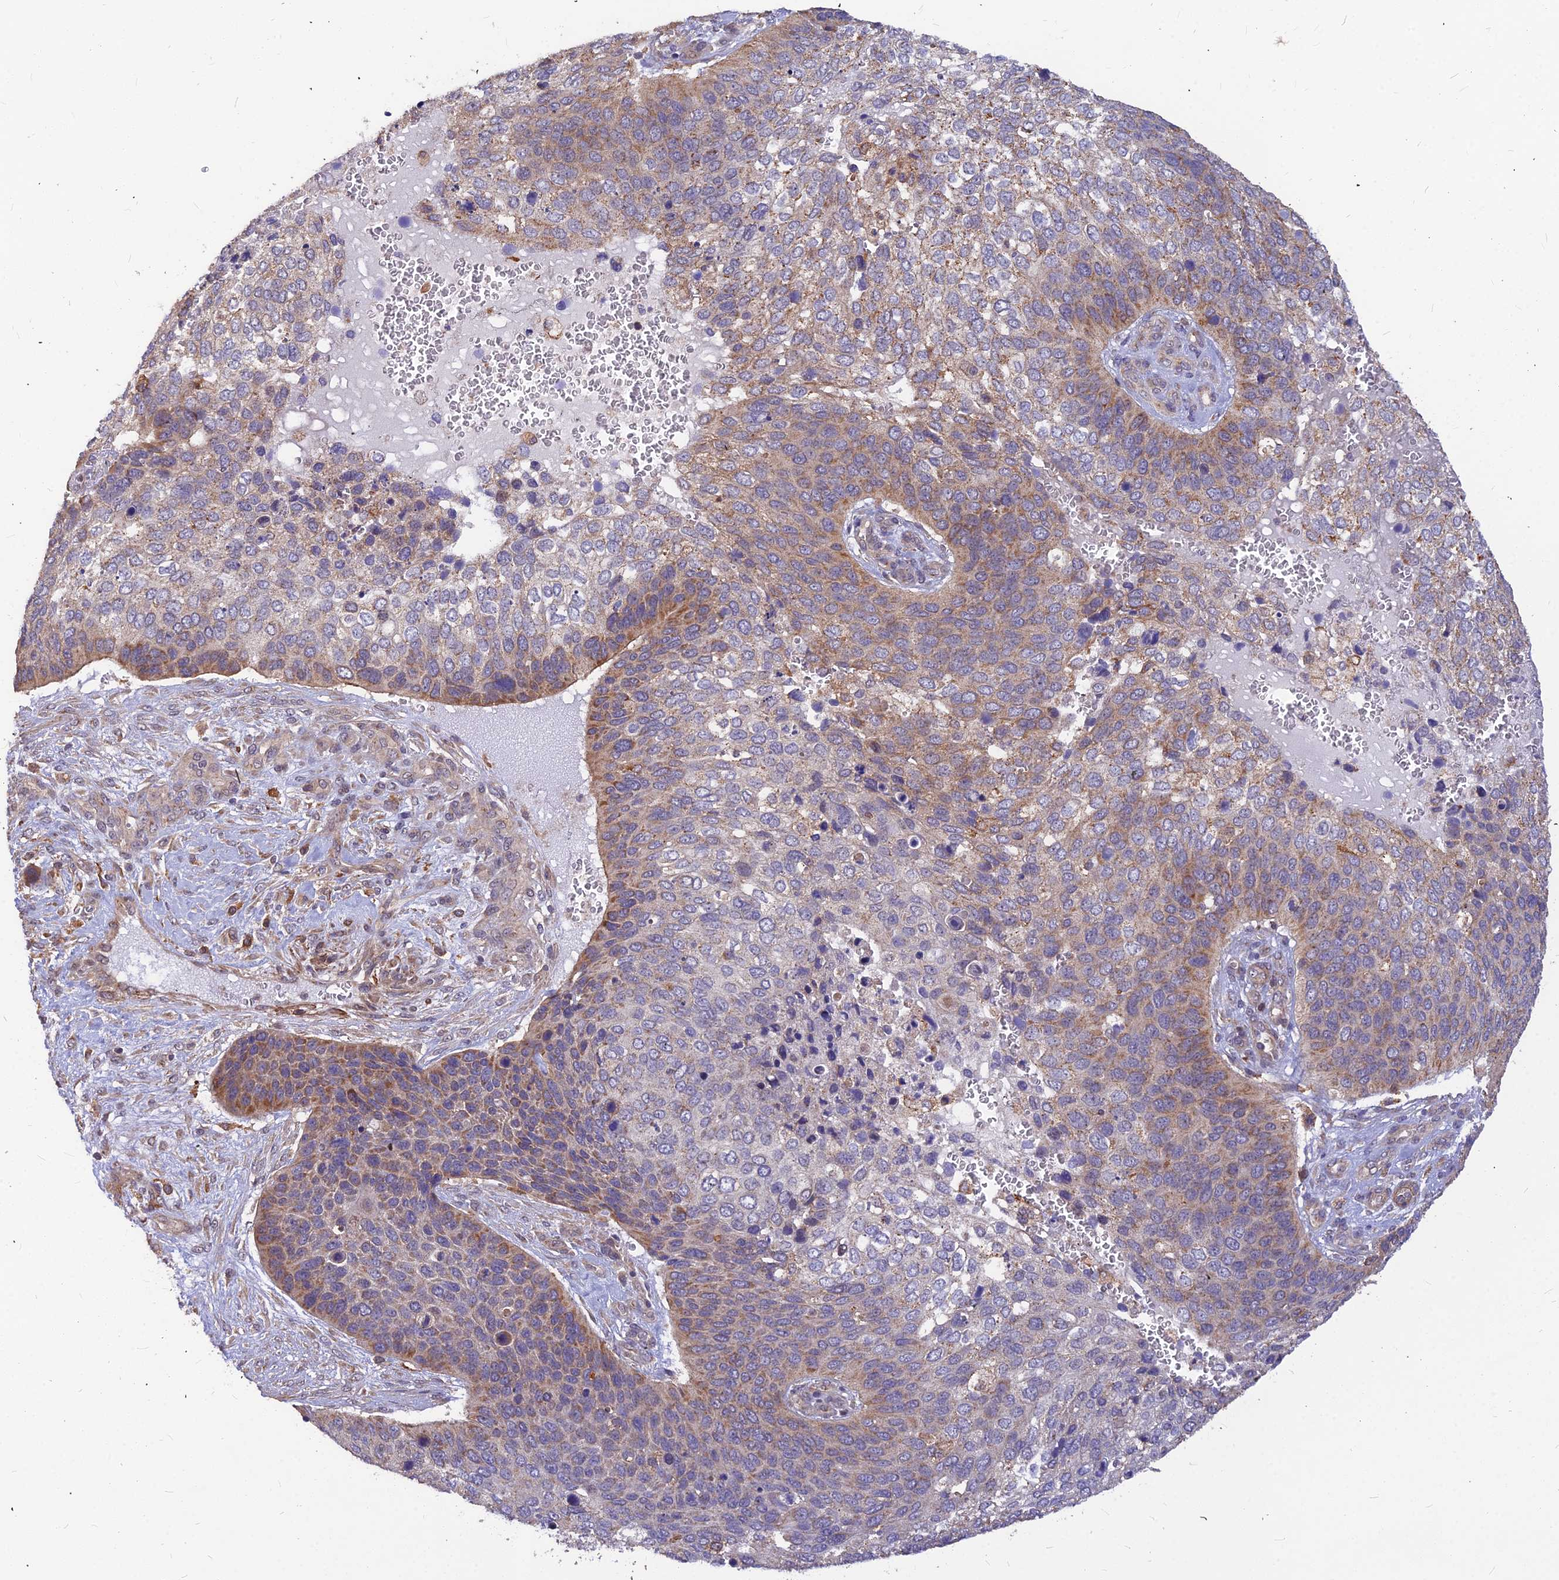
{"staining": {"intensity": "moderate", "quantity": "25%-75%", "location": "cytoplasmic/membranous"}, "tissue": "skin cancer", "cell_type": "Tumor cells", "image_type": "cancer", "snomed": [{"axis": "morphology", "description": "Basal cell carcinoma"}, {"axis": "topography", "description": "Skin"}], "caption": "The histopathology image reveals immunohistochemical staining of skin cancer (basal cell carcinoma). There is moderate cytoplasmic/membranous positivity is appreciated in approximately 25%-75% of tumor cells.", "gene": "LEKR1", "patient": {"sex": "female", "age": 74}}